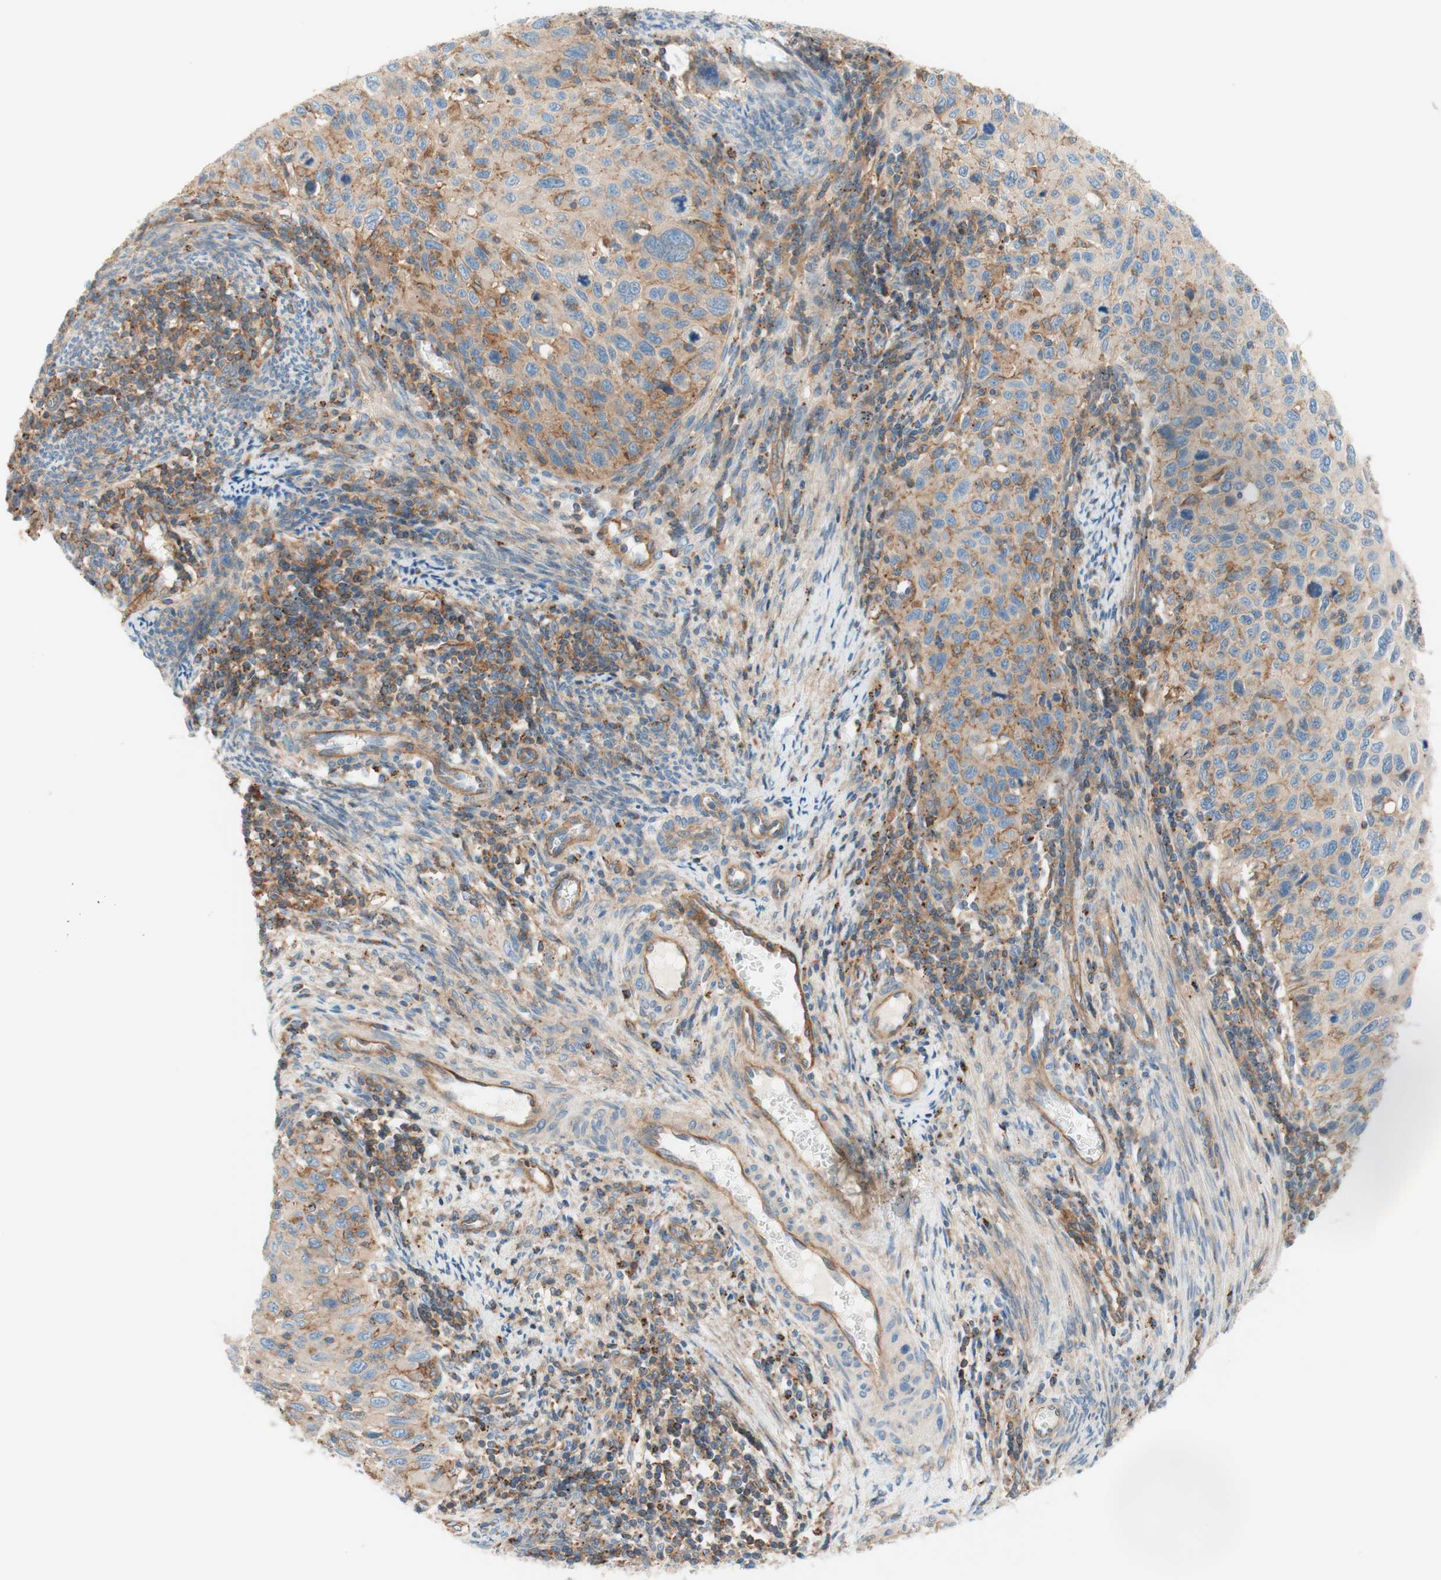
{"staining": {"intensity": "moderate", "quantity": ">75%", "location": "cytoplasmic/membranous"}, "tissue": "cervical cancer", "cell_type": "Tumor cells", "image_type": "cancer", "snomed": [{"axis": "morphology", "description": "Squamous cell carcinoma, NOS"}, {"axis": "topography", "description": "Cervix"}], "caption": "Moderate cytoplasmic/membranous staining is appreciated in about >75% of tumor cells in cervical cancer.", "gene": "VPS26A", "patient": {"sex": "female", "age": 70}}